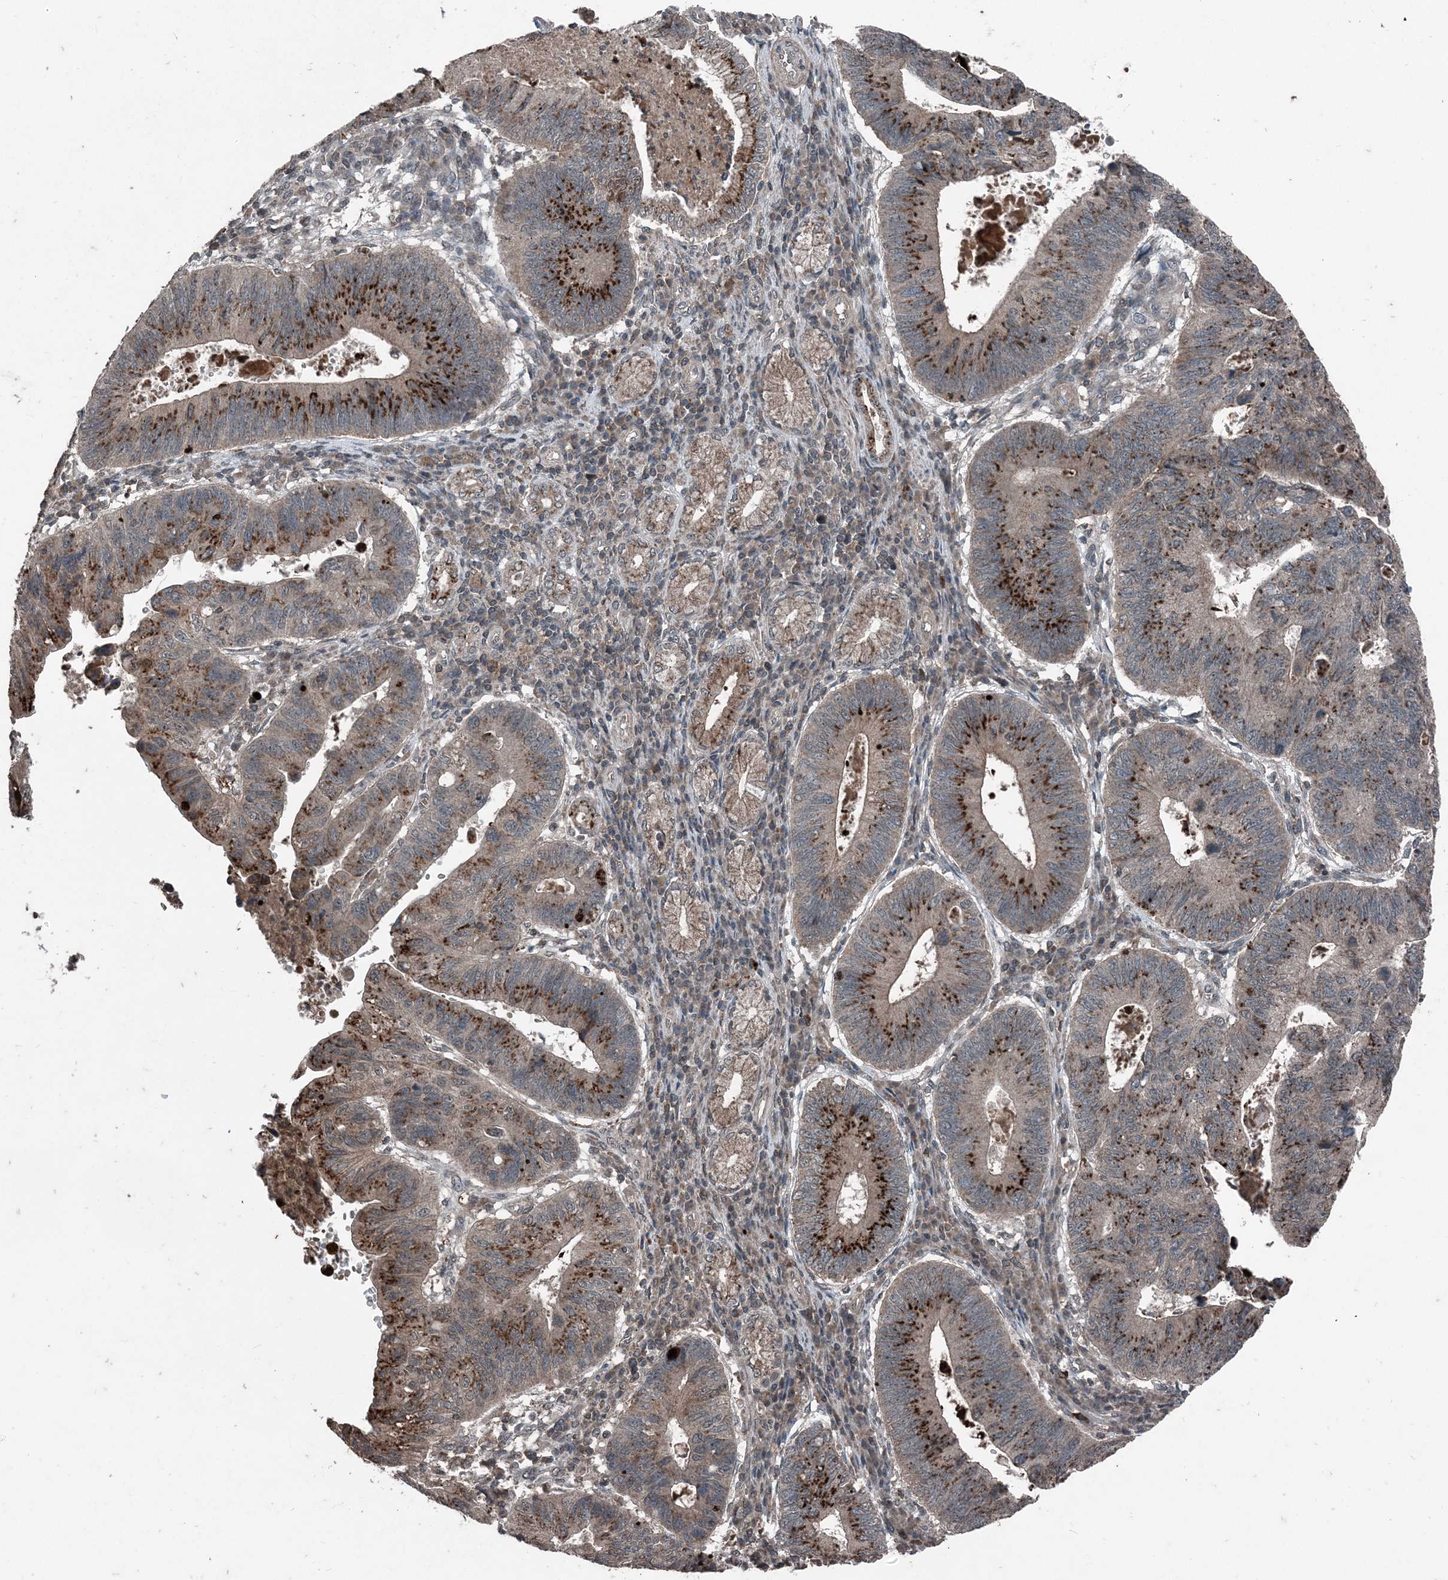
{"staining": {"intensity": "strong", "quantity": ">75%", "location": "cytoplasmic/membranous"}, "tissue": "stomach cancer", "cell_type": "Tumor cells", "image_type": "cancer", "snomed": [{"axis": "morphology", "description": "Adenocarcinoma, NOS"}, {"axis": "topography", "description": "Stomach"}], "caption": "Immunohistochemistry (IHC) histopathology image of neoplastic tissue: human stomach cancer stained using immunohistochemistry displays high levels of strong protein expression localized specifically in the cytoplasmic/membranous of tumor cells, appearing as a cytoplasmic/membranous brown color.", "gene": "CFL1", "patient": {"sex": "male", "age": 59}}